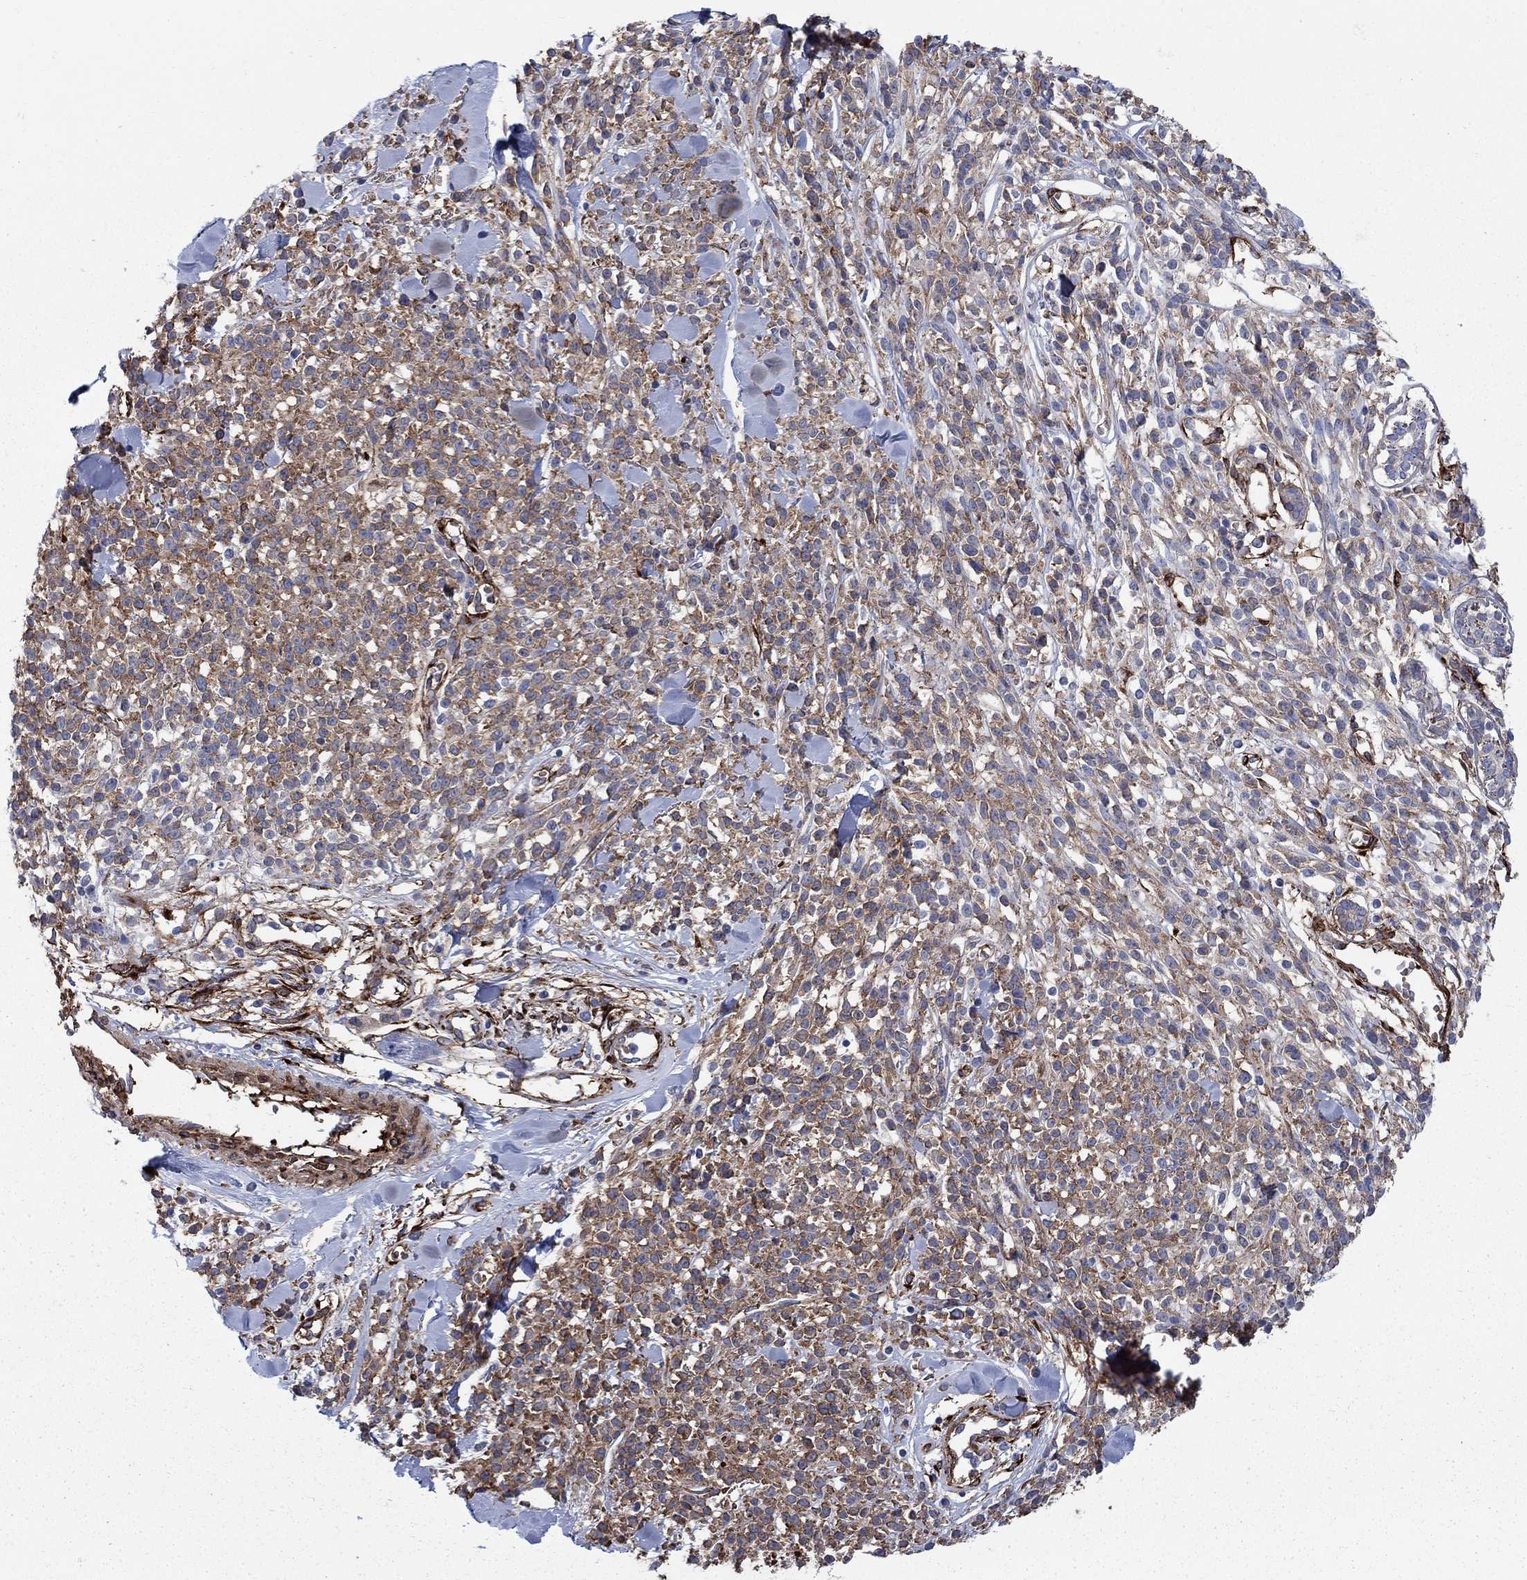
{"staining": {"intensity": "moderate", "quantity": "25%-75%", "location": "cytoplasmic/membranous"}, "tissue": "melanoma", "cell_type": "Tumor cells", "image_type": "cancer", "snomed": [{"axis": "morphology", "description": "Malignant melanoma, NOS"}, {"axis": "topography", "description": "Skin"}, {"axis": "topography", "description": "Skin of trunk"}], "caption": "Human melanoma stained with a brown dye demonstrates moderate cytoplasmic/membranous positive positivity in approximately 25%-75% of tumor cells.", "gene": "SEPTIN8", "patient": {"sex": "male", "age": 74}}